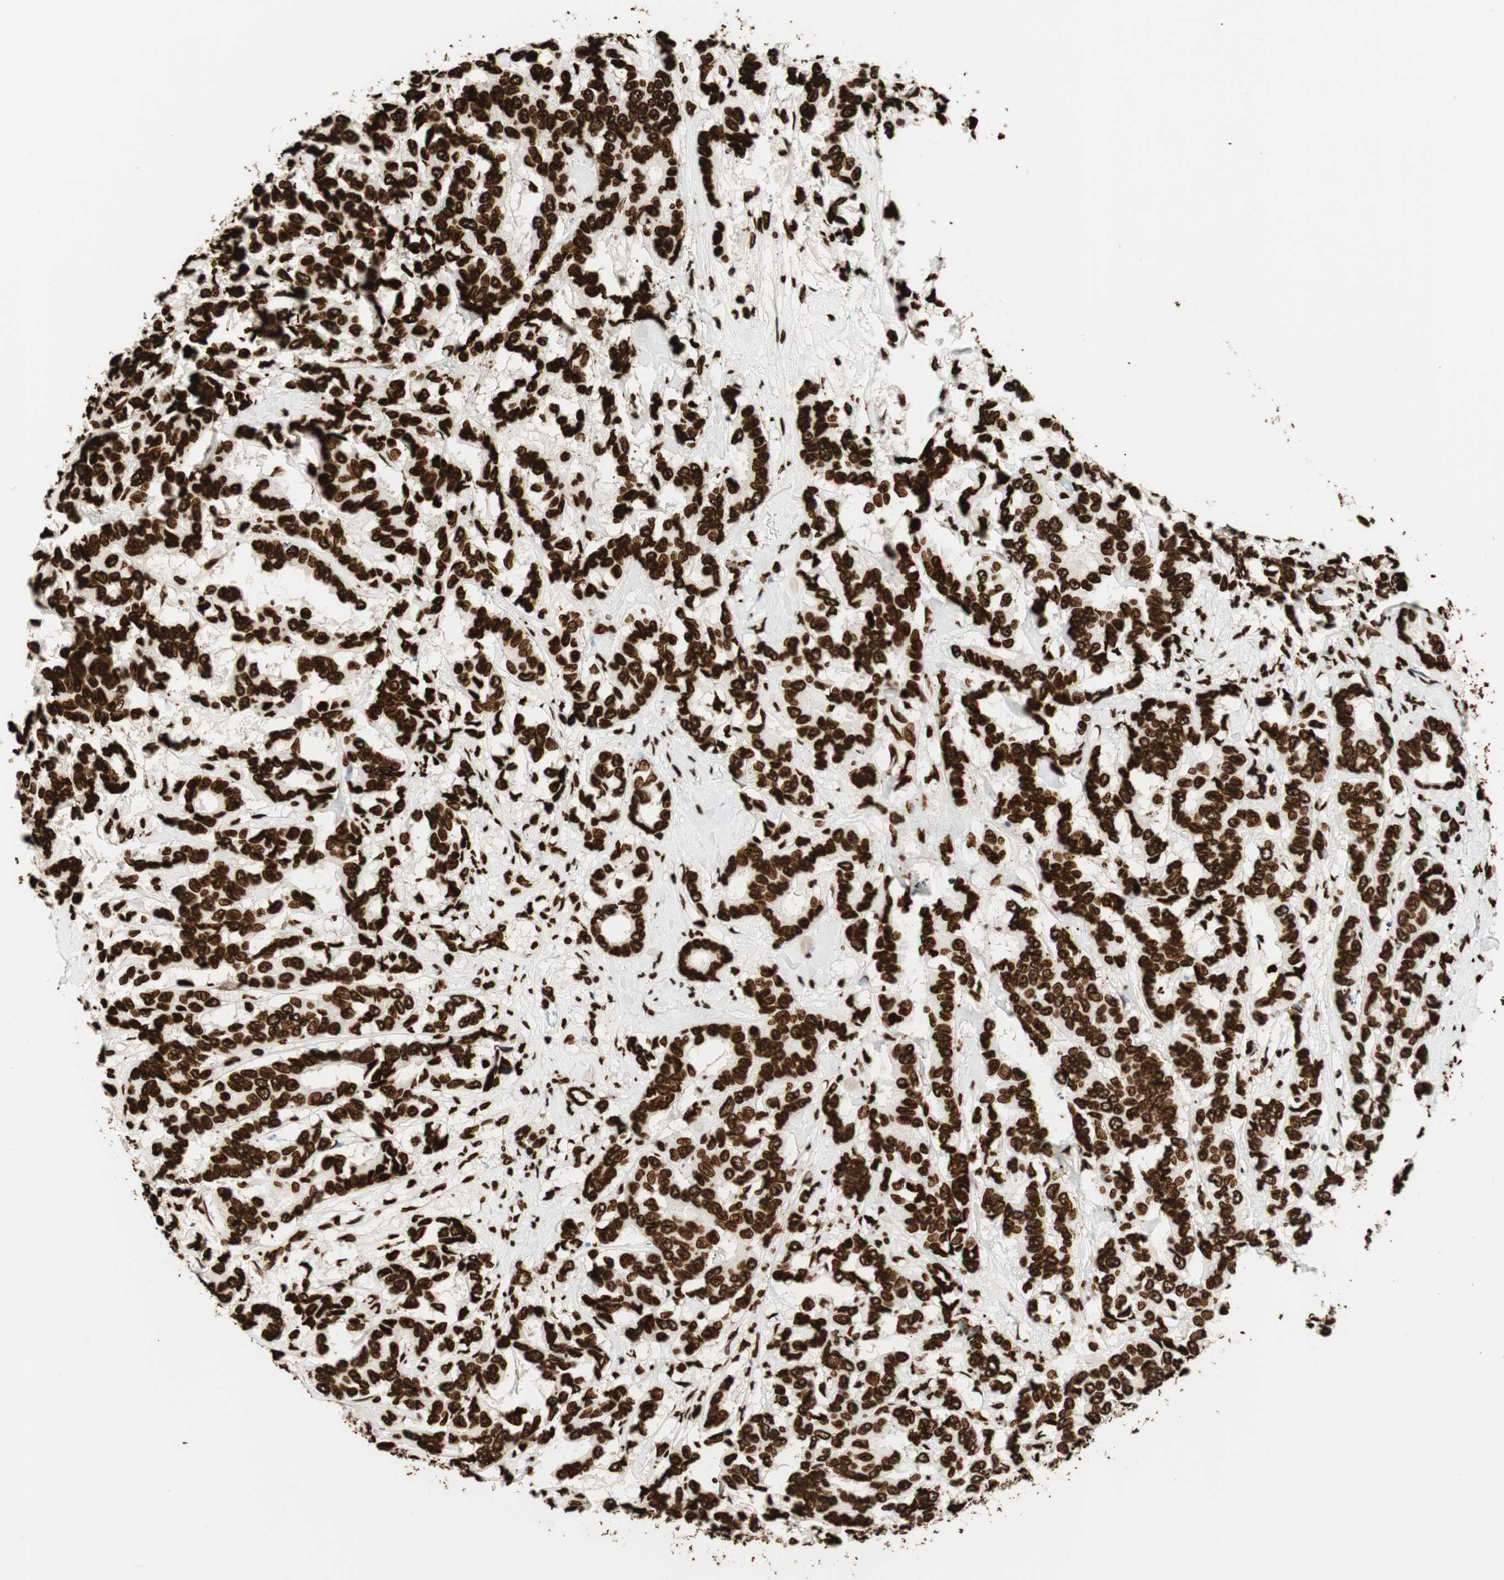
{"staining": {"intensity": "strong", "quantity": ">75%", "location": "cytoplasmic/membranous"}, "tissue": "breast cancer", "cell_type": "Tumor cells", "image_type": "cancer", "snomed": [{"axis": "morphology", "description": "Duct carcinoma"}, {"axis": "topography", "description": "Breast"}], "caption": "Brown immunohistochemical staining in intraductal carcinoma (breast) shows strong cytoplasmic/membranous positivity in about >75% of tumor cells.", "gene": "GLI2", "patient": {"sex": "female", "age": 87}}